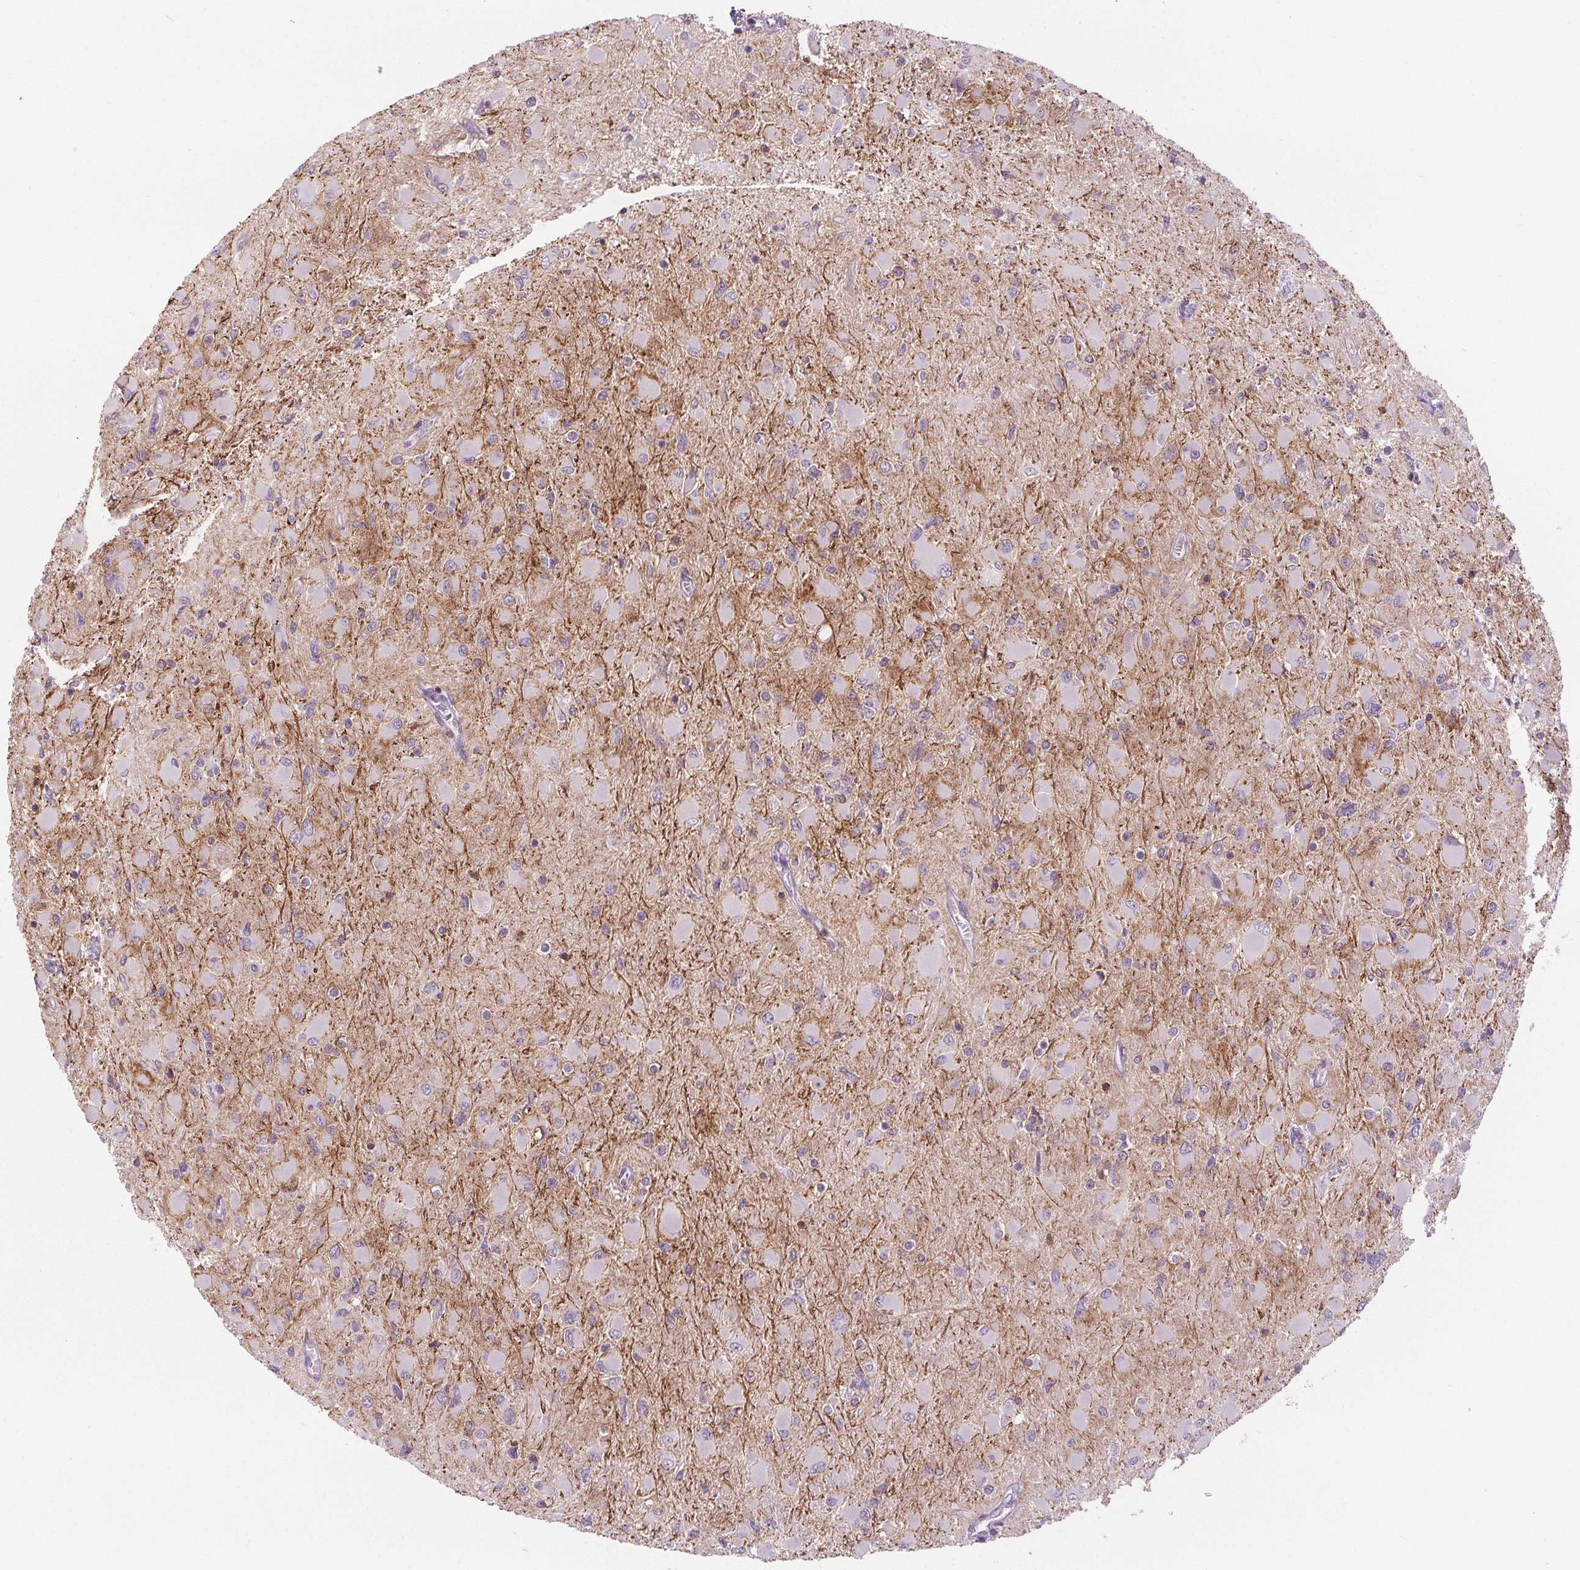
{"staining": {"intensity": "negative", "quantity": "none", "location": "none"}, "tissue": "glioma", "cell_type": "Tumor cells", "image_type": "cancer", "snomed": [{"axis": "morphology", "description": "Glioma, malignant, High grade"}, {"axis": "topography", "description": "Cerebral cortex"}], "caption": "This is an IHC histopathology image of malignant glioma (high-grade). There is no positivity in tumor cells.", "gene": "ATP1A1", "patient": {"sex": "female", "age": 36}}